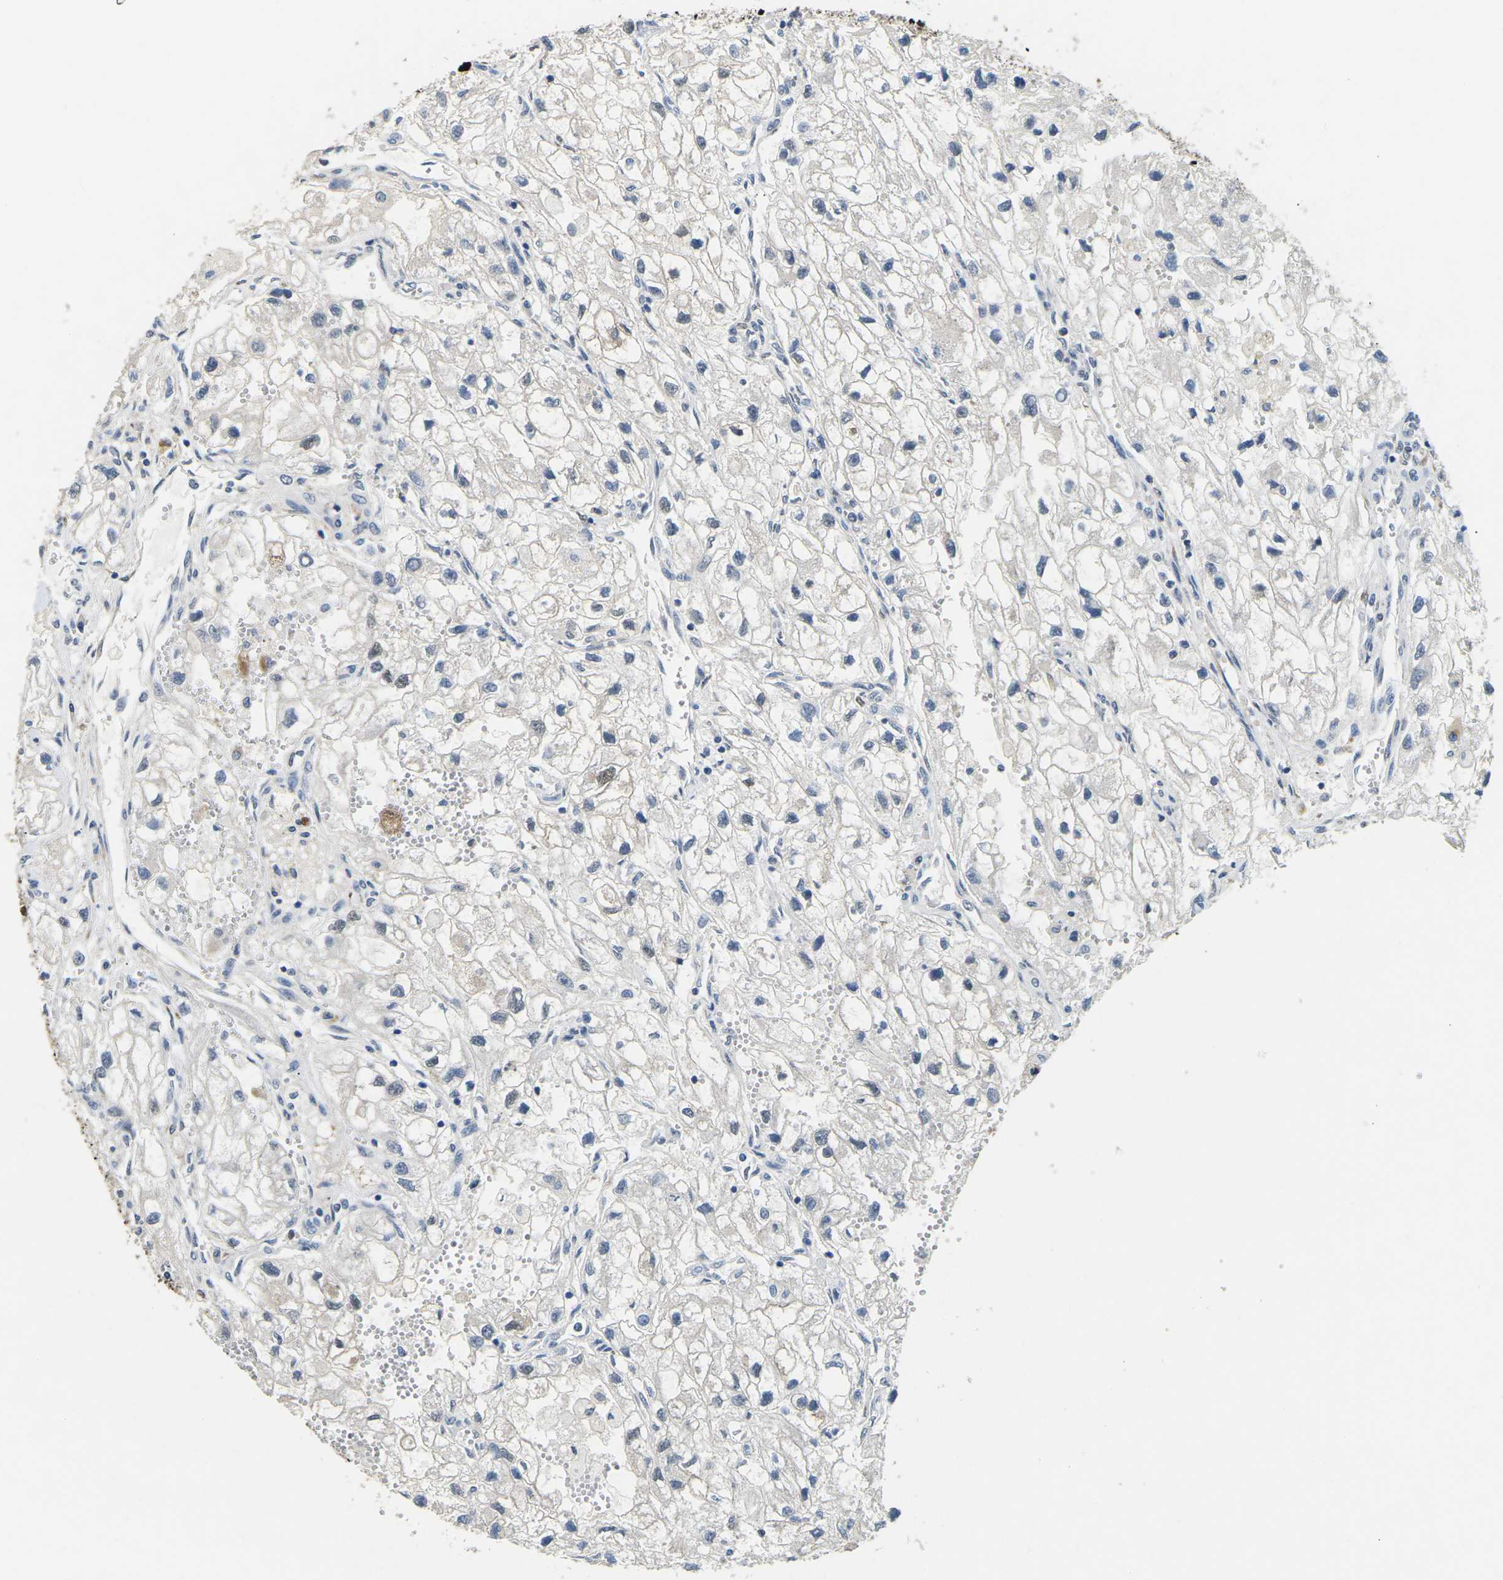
{"staining": {"intensity": "negative", "quantity": "none", "location": "none"}, "tissue": "renal cancer", "cell_type": "Tumor cells", "image_type": "cancer", "snomed": [{"axis": "morphology", "description": "Adenocarcinoma, NOS"}, {"axis": "topography", "description": "Kidney"}], "caption": "High magnification brightfield microscopy of renal cancer (adenocarcinoma) stained with DAB (brown) and counterstained with hematoxylin (blue): tumor cells show no significant staining.", "gene": "SCNN1B", "patient": {"sex": "female", "age": 70}}